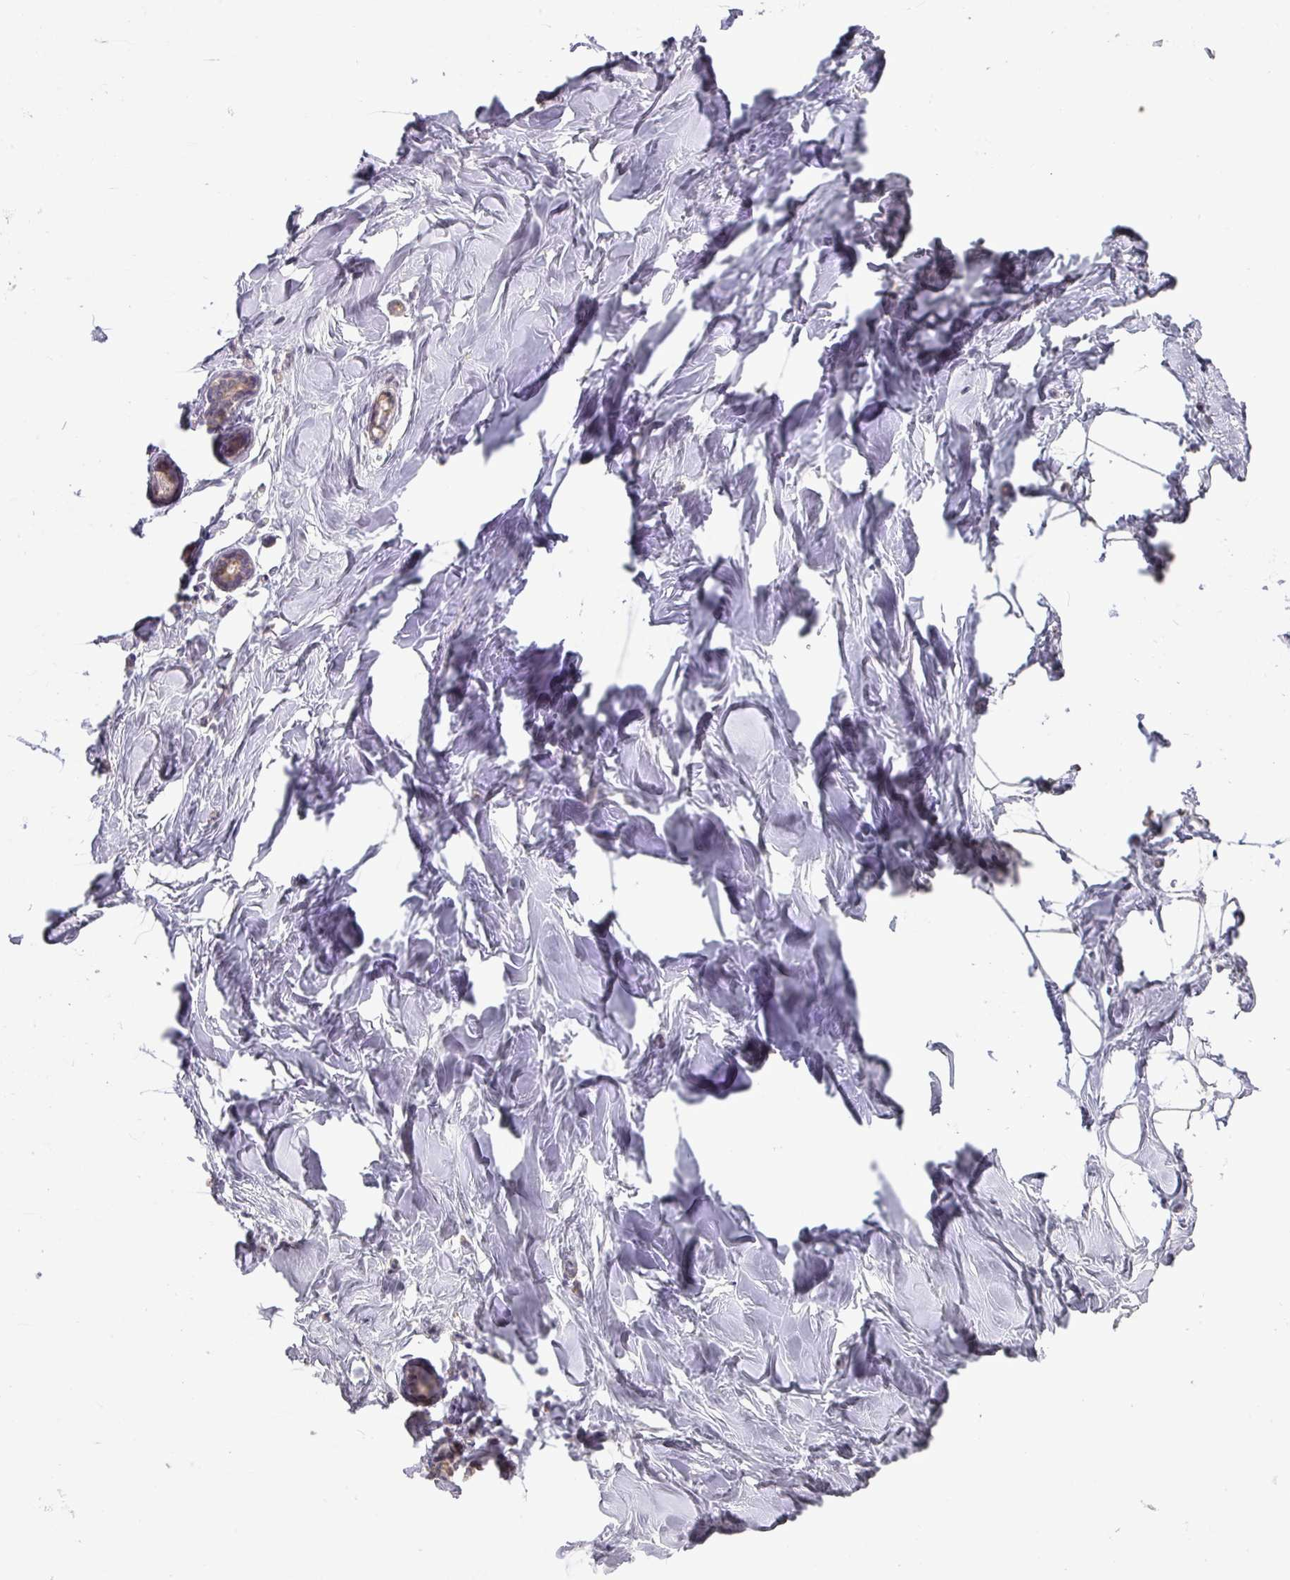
{"staining": {"intensity": "negative", "quantity": "none", "location": "none"}, "tissue": "breast", "cell_type": "Adipocytes", "image_type": "normal", "snomed": [{"axis": "morphology", "description": "Normal tissue, NOS"}, {"axis": "topography", "description": "Breast"}], "caption": "Immunohistochemical staining of normal breast demonstrates no significant staining in adipocytes.", "gene": "GCNT7", "patient": {"sex": "female", "age": 23}}